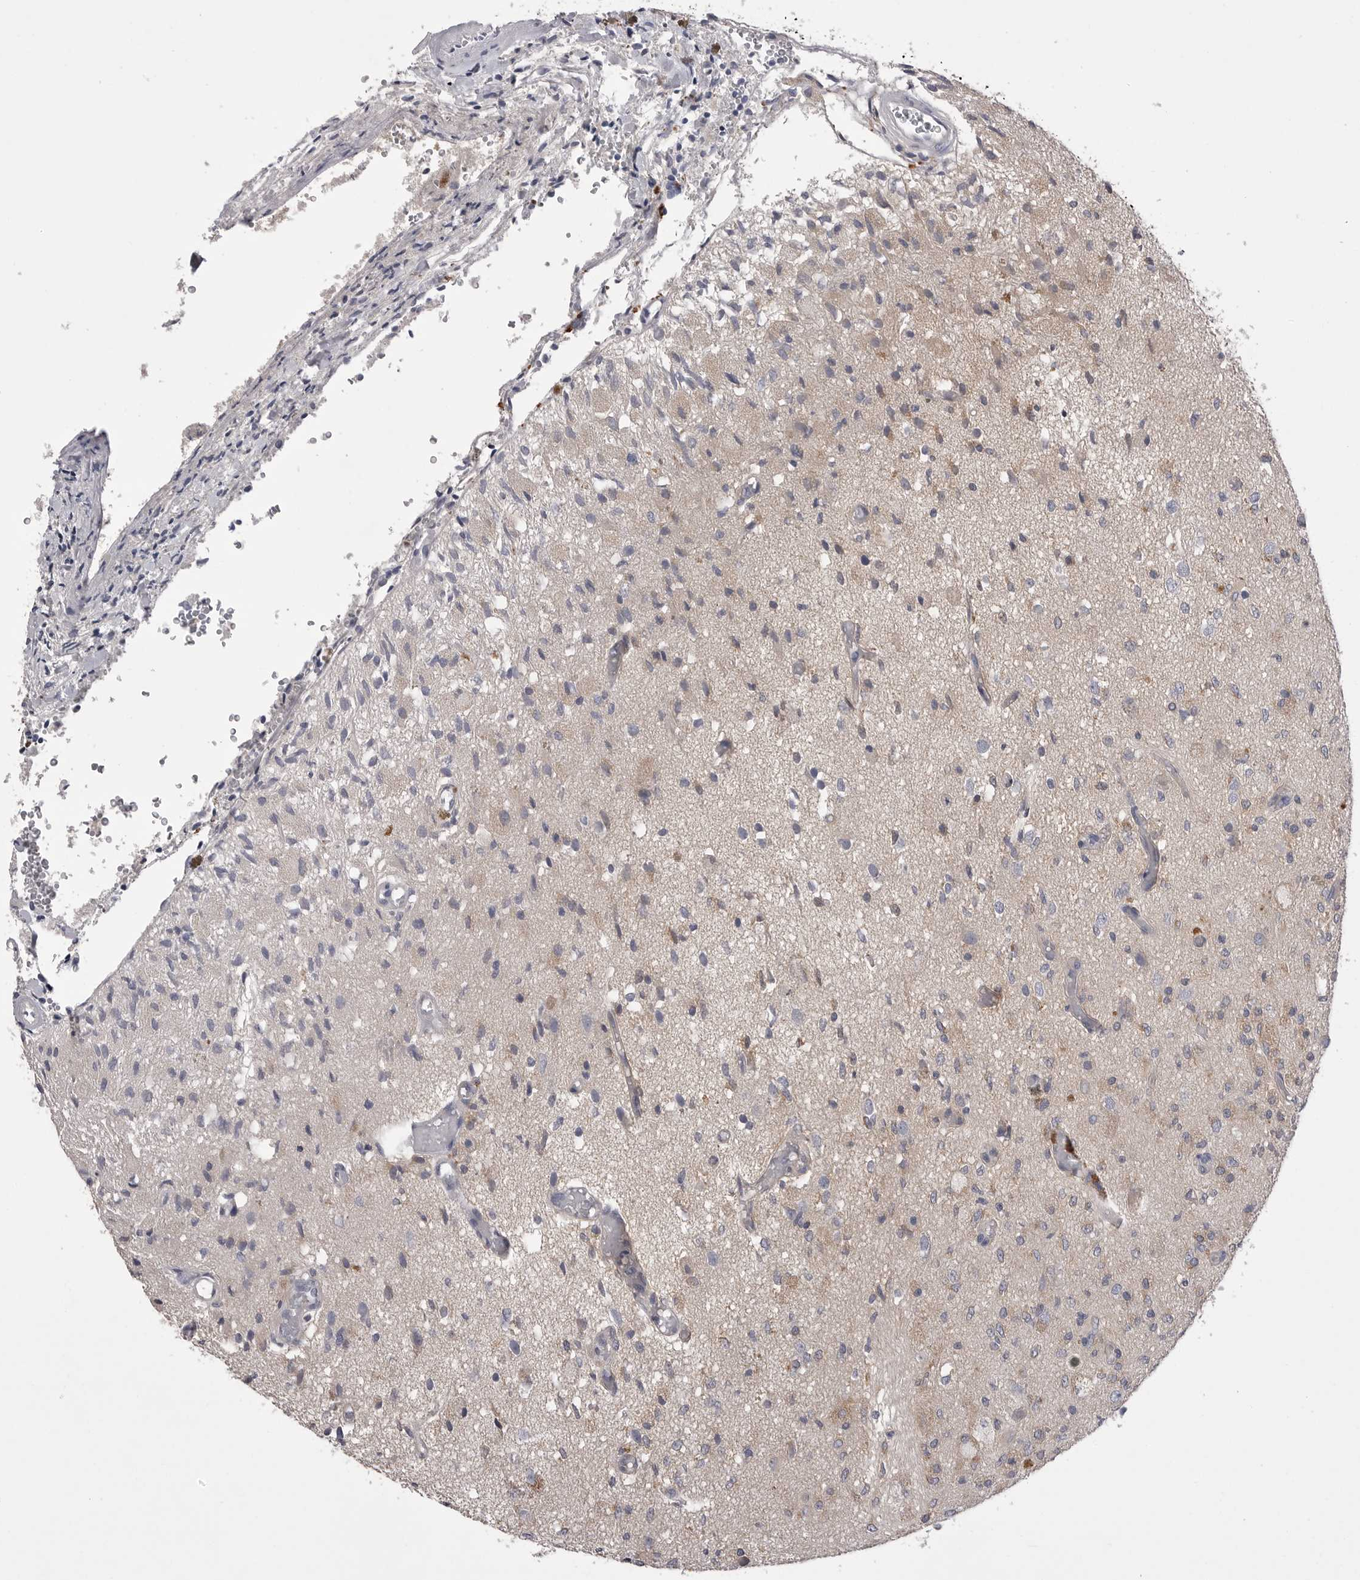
{"staining": {"intensity": "weak", "quantity": "25%-75%", "location": "cytoplasmic/membranous"}, "tissue": "glioma", "cell_type": "Tumor cells", "image_type": "cancer", "snomed": [{"axis": "morphology", "description": "Normal tissue, NOS"}, {"axis": "morphology", "description": "Glioma, malignant, High grade"}, {"axis": "topography", "description": "Cerebral cortex"}], "caption": "Brown immunohistochemical staining in human malignant glioma (high-grade) demonstrates weak cytoplasmic/membranous expression in approximately 25%-75% of tumor cells.", "gene": "VAC14", "patient": {"sex": "male", "age": 77}}